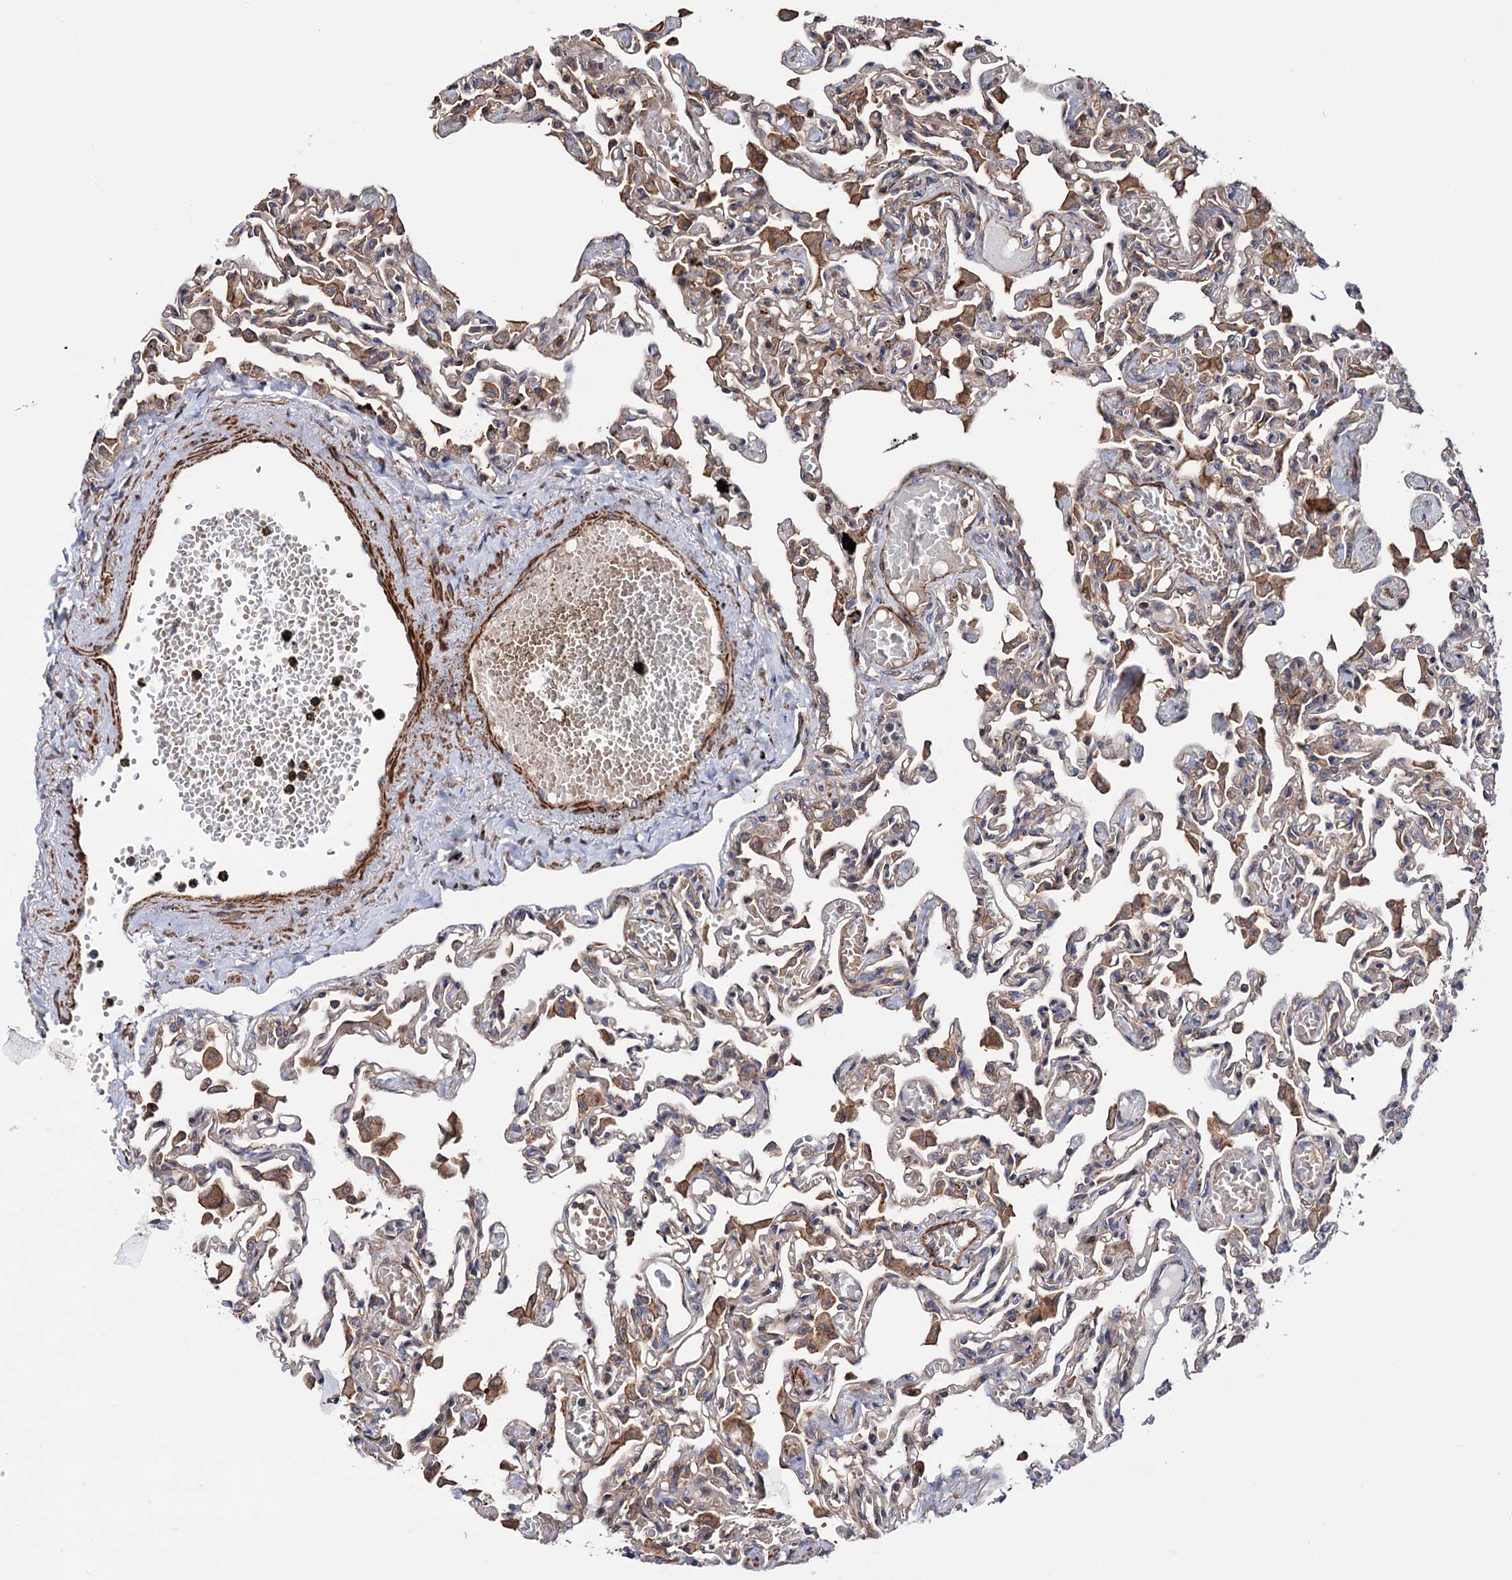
{"staining": {"intensity": "weak", "quantity": "25%-75%", "location": "cytoplasmic/membranous"}, "tissue": "lung", "cell_type": "Alveolar cells", "image_type": "normal", "snomed": [{"axis": "morphology", "description": "Normal tissue, NOS"}, {"axis": "topography", "description": "Bronchus"}, {"axis": "topography", "description": "Lung"}], "caption": "IHC image of normal human lung stained for a protein (brown), which exhibits low levels of weak cytoplasmic/membranous expression in about 25%-75% of alveolar cells.", "gene": "FERMT2", "patient": {"sex": "female", "age": 49}}